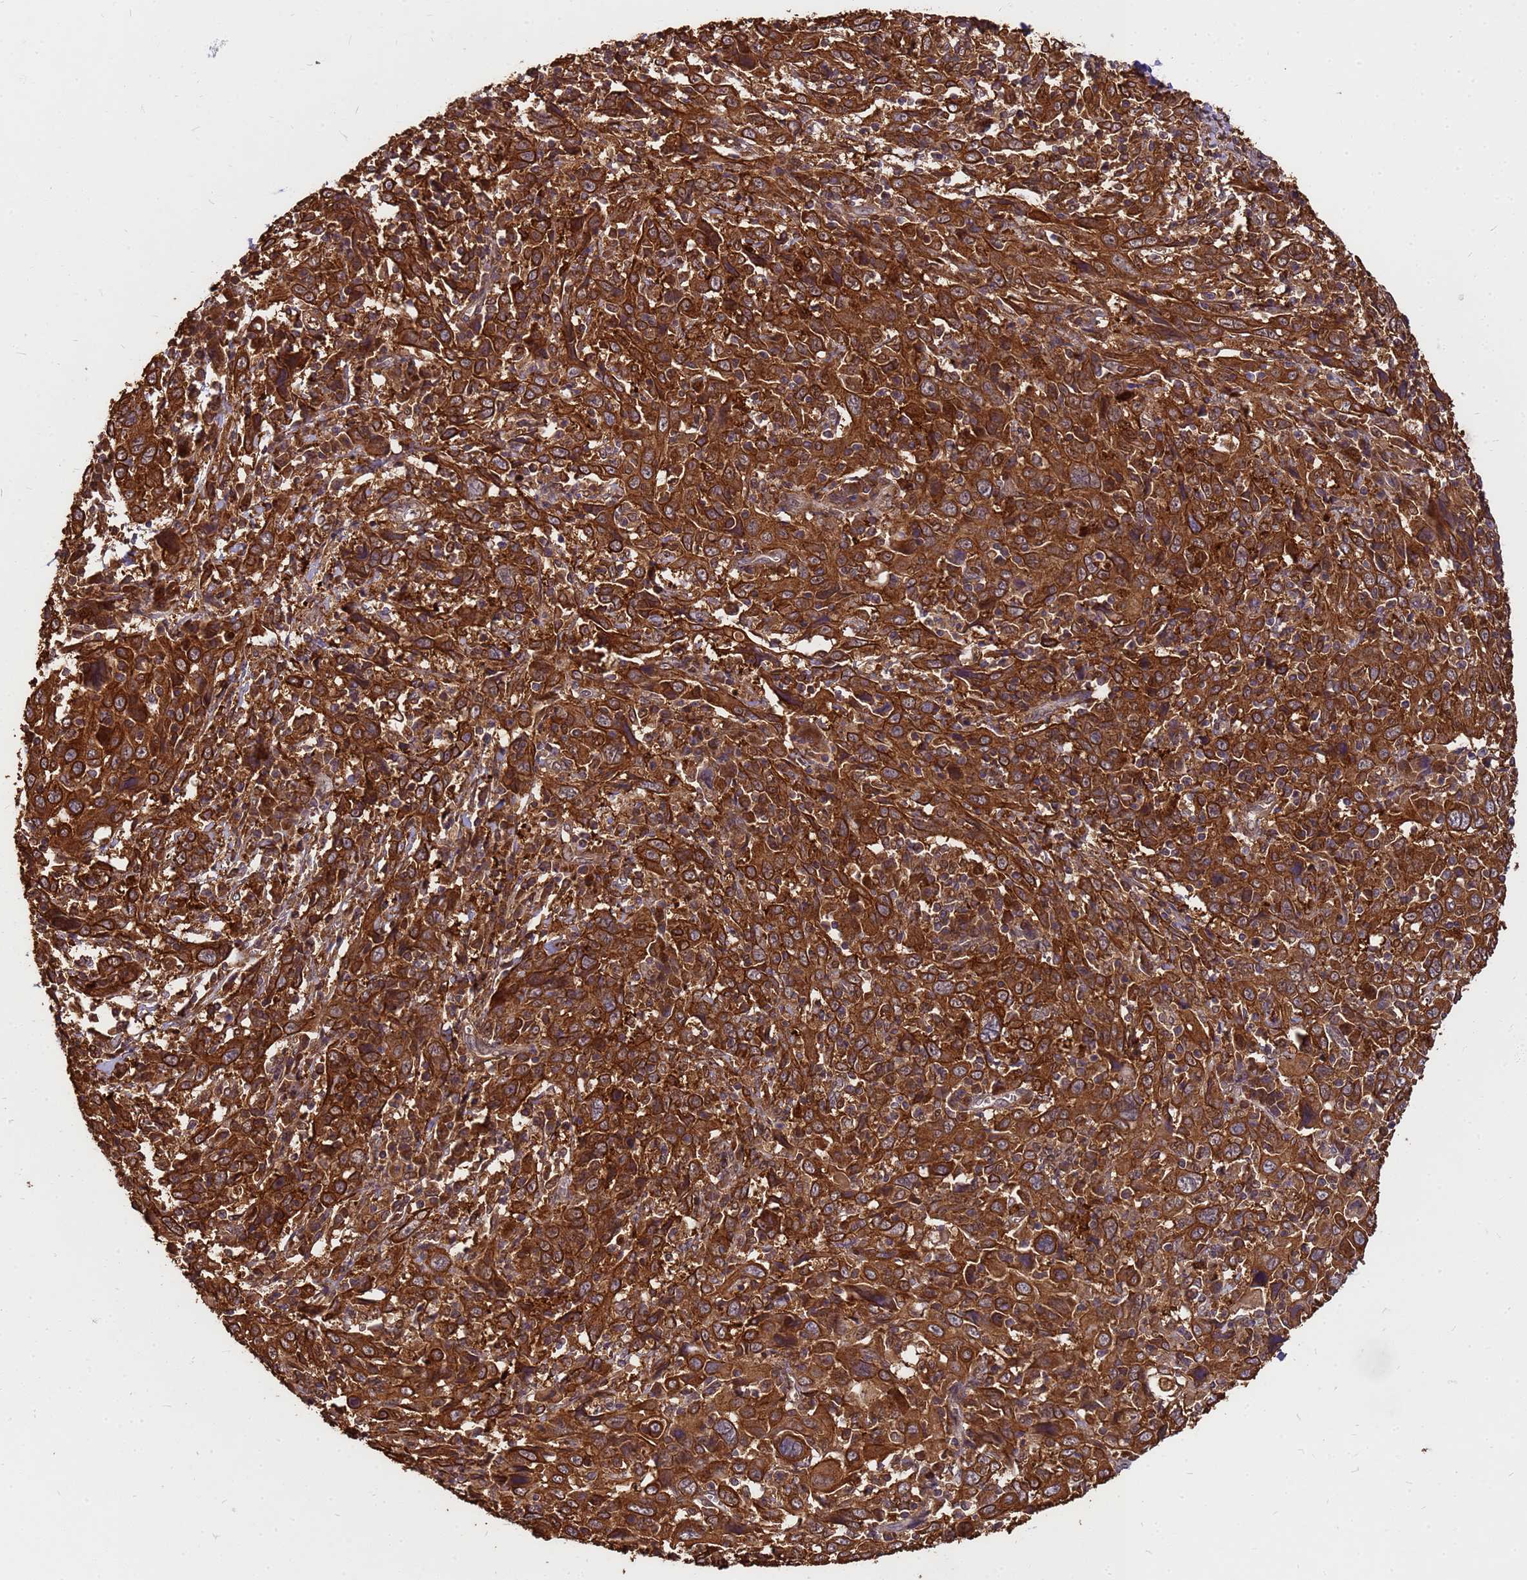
{"staining": {"intensity": "strong", "quantity": ">75%", "location": "cytoplasmic/membranous"}, "tissue": "cervical cancer", "cell_type": "Tumor cells", "image_type": "cancer", "snomed": [{"axis": "morphology", "description": "Squamous cell carcinoma, NOS"}, {"axis": "topography", "description": "Cervix"}], "caption": "Immunohistochemical staining of cervical cancer (squamous cell carcinoma) demonstrates strong cytoplasmic/membranous protein positivity in approximately >75% of tumor cells.", "gene": "ZNF618", "patient": {"sex": "female", "age": 46}}